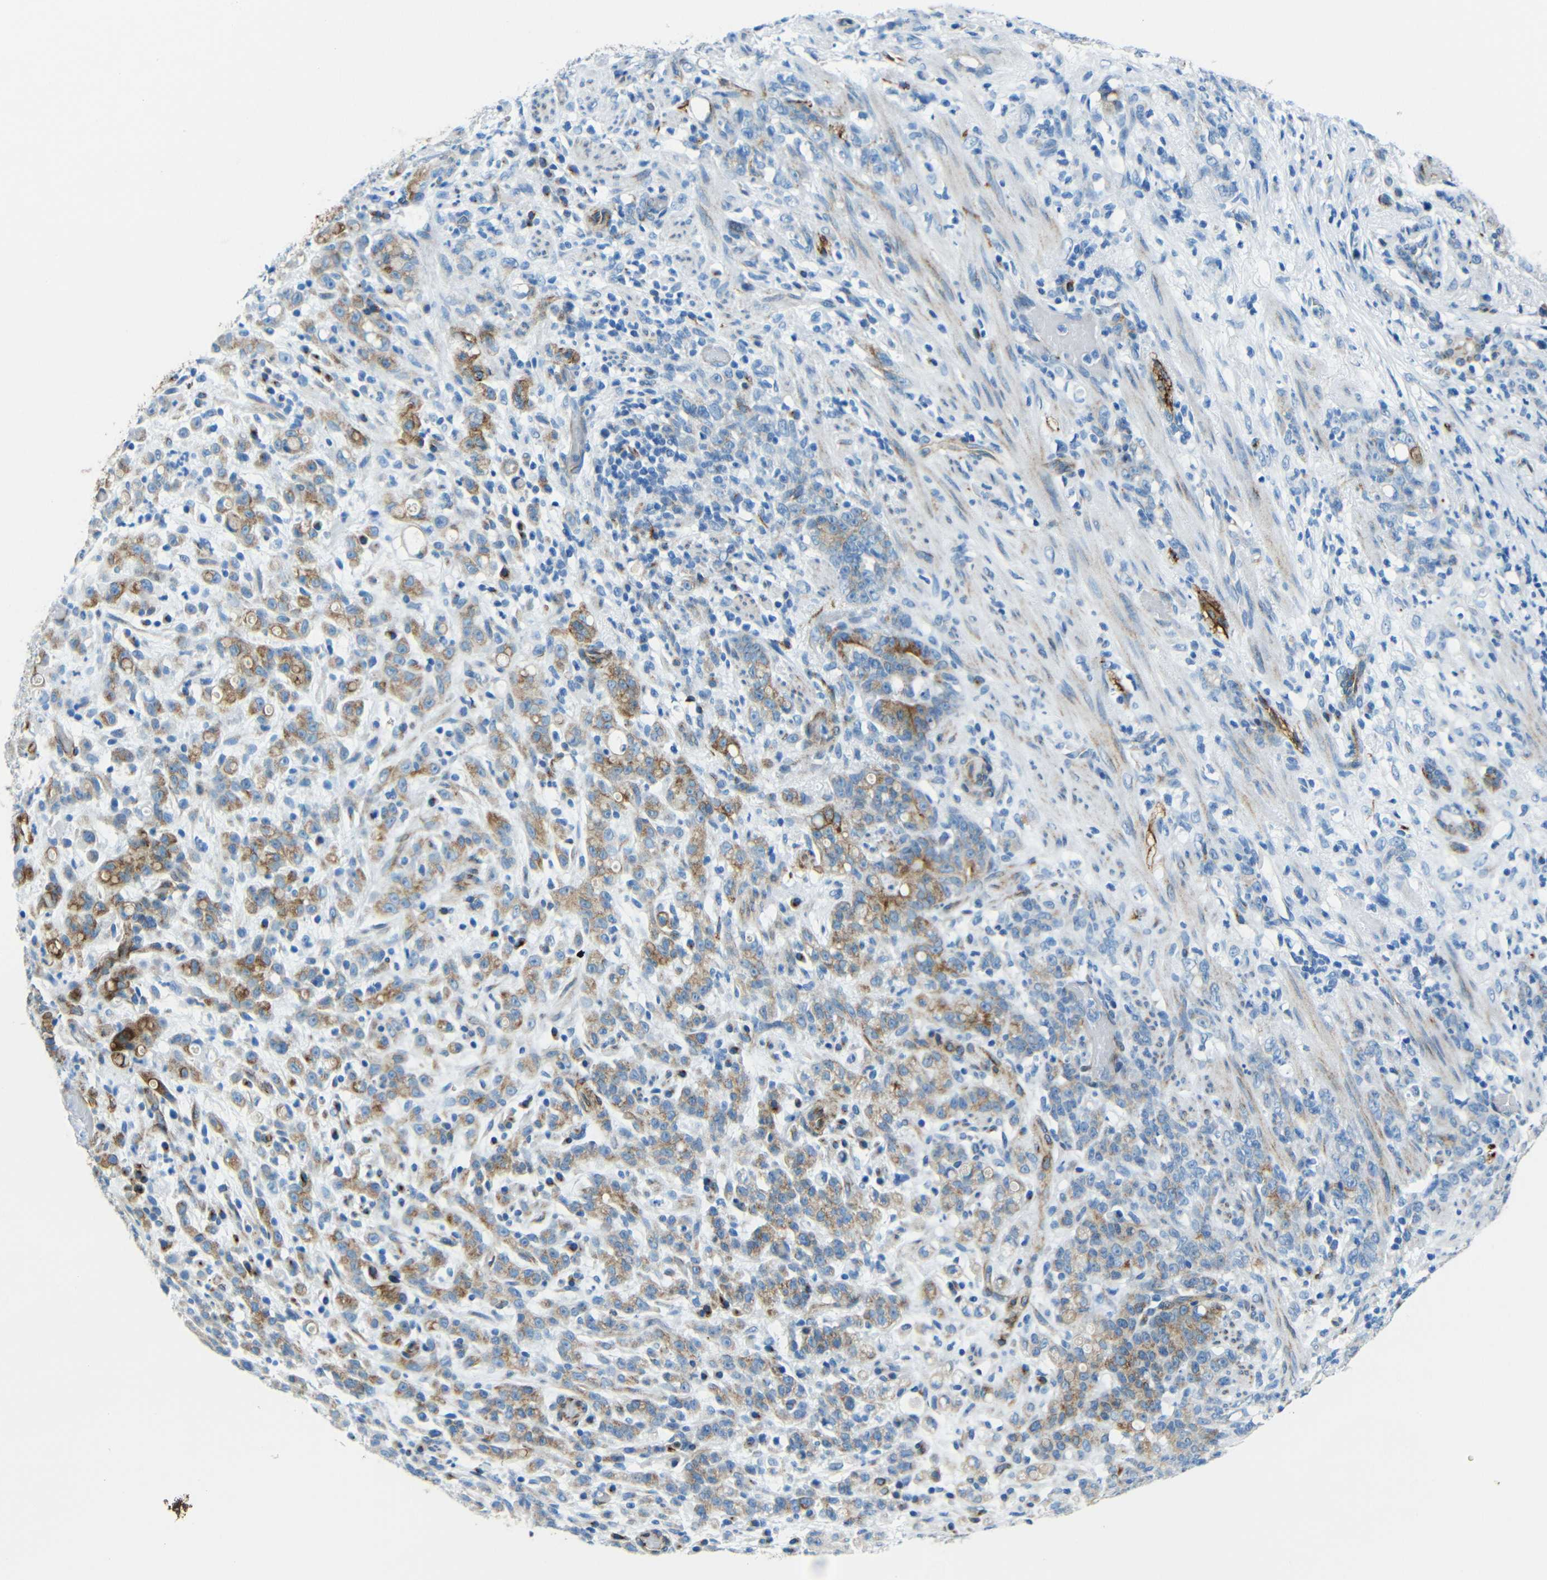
{"staining": {"intensity": "moderate", "quantity": ">75%", "location": "cytoplasmic/membranous"}, "tissue": "stomach cancer", "cell_type": "Tumor cells", "image_type": "cancer", "snomed": [{"axis": "morphology", "description": "Adenocarcinoma, NOS"}, {"axis": "topography", "description": "Stomach, lower"}], "caption": "The histopathology image displays immunohistochemical staining of adenocarcinoma (stomach). There is moderate cytoplasmic/membranous positivity is appreciated in about >75% of tumor cells. (DAB (3,3'-diaminobenzidine) = brown stain, brightfield microscopy at high magnification).", "gene": "TUBB4B", "patient": {"sex": "male", "age": 88}}